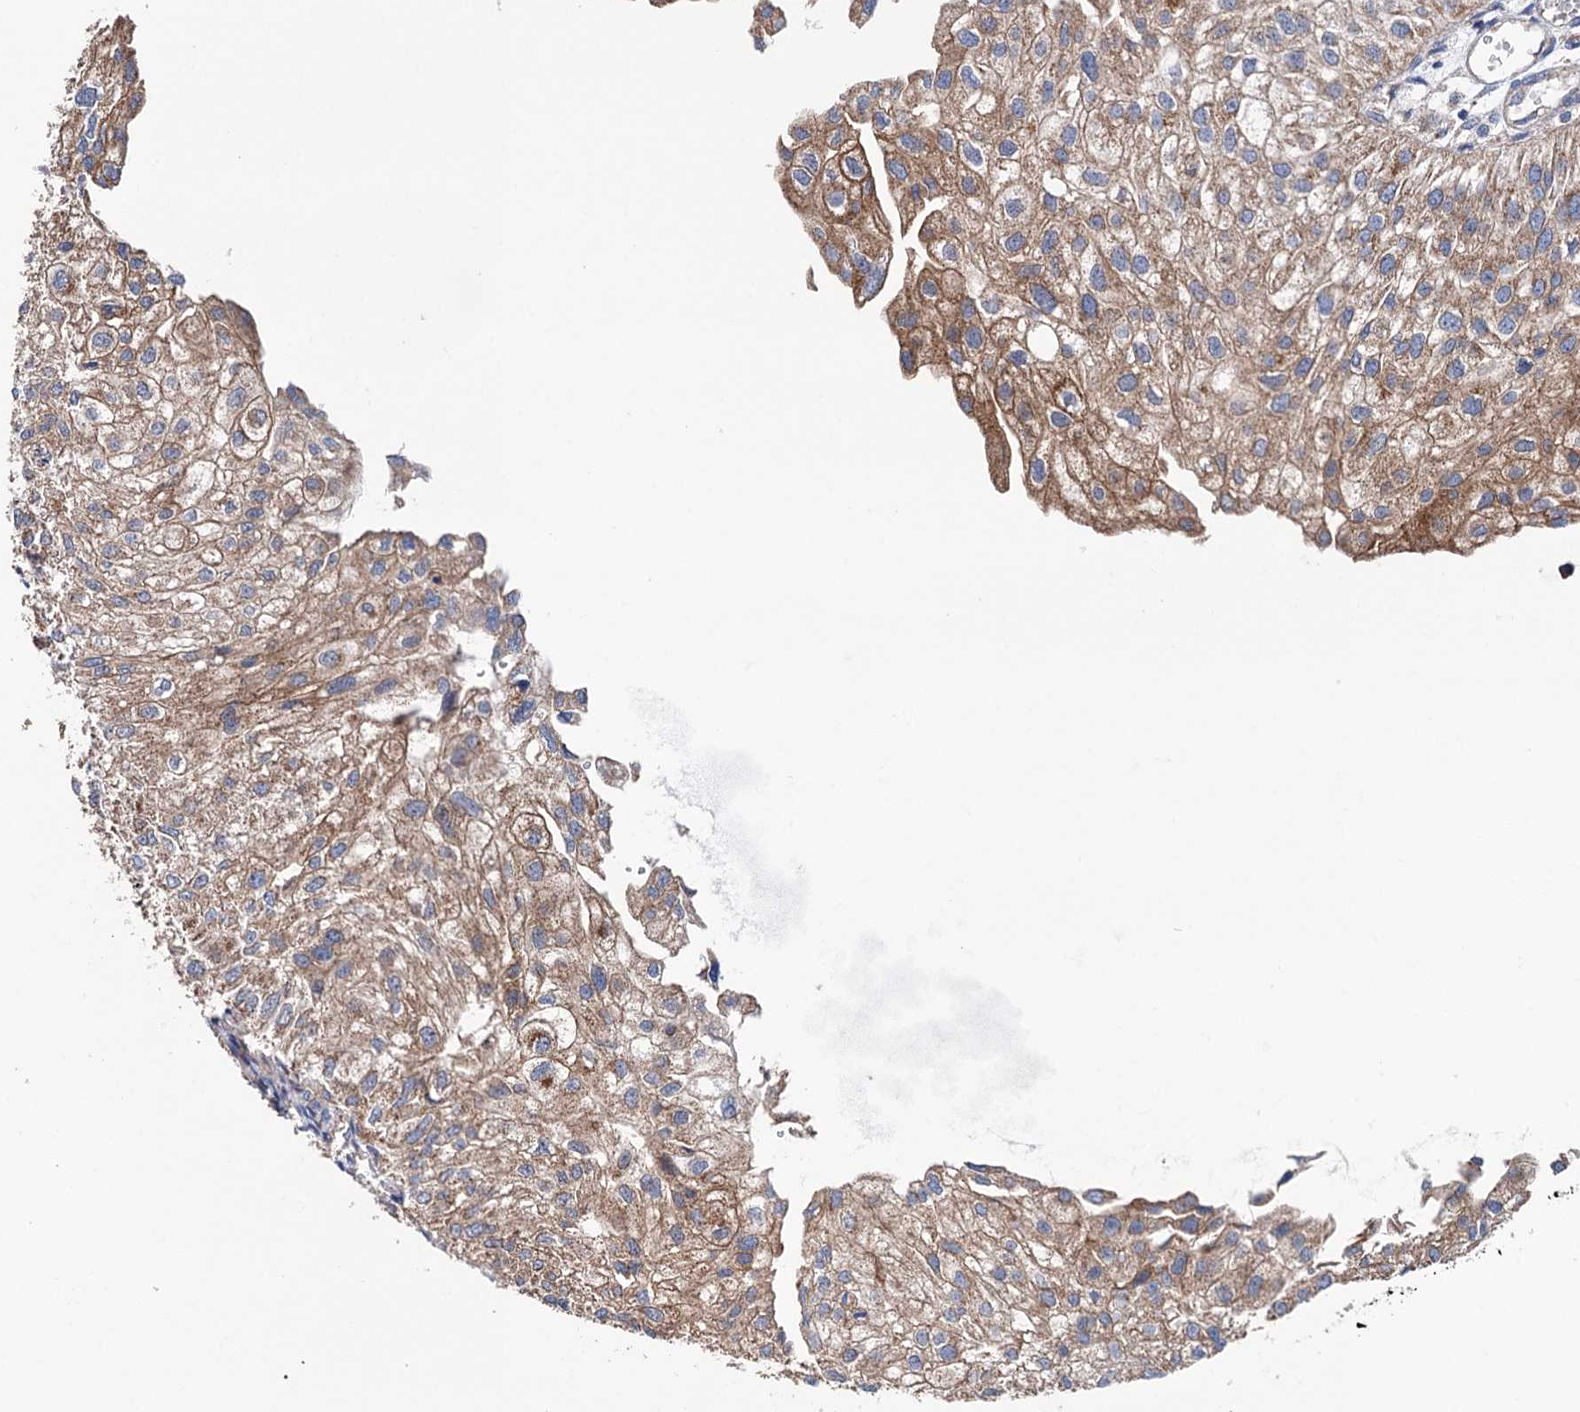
{"staining": {"intensity": "moderate", "quantity": ">75%", "location": "cytoplasmic/membranous"}, "tissue": "urothelial cancer", "cell_type": "Tumor cells", "image_type": "cancer", "snomed": [{"axis": "morphology", "description": "Urothelial carcinoma, Low grade"}, {"axis": "topography", "description": "Urinary bladder"}], "caption": "Tumor cells exhibit medium levels of moderate cytoplasmic/membranous positivity in about >75% of cells in urothelial cancer.", "gene": "SUCLA2", "patient": {"sex": "female", "age": 89}}